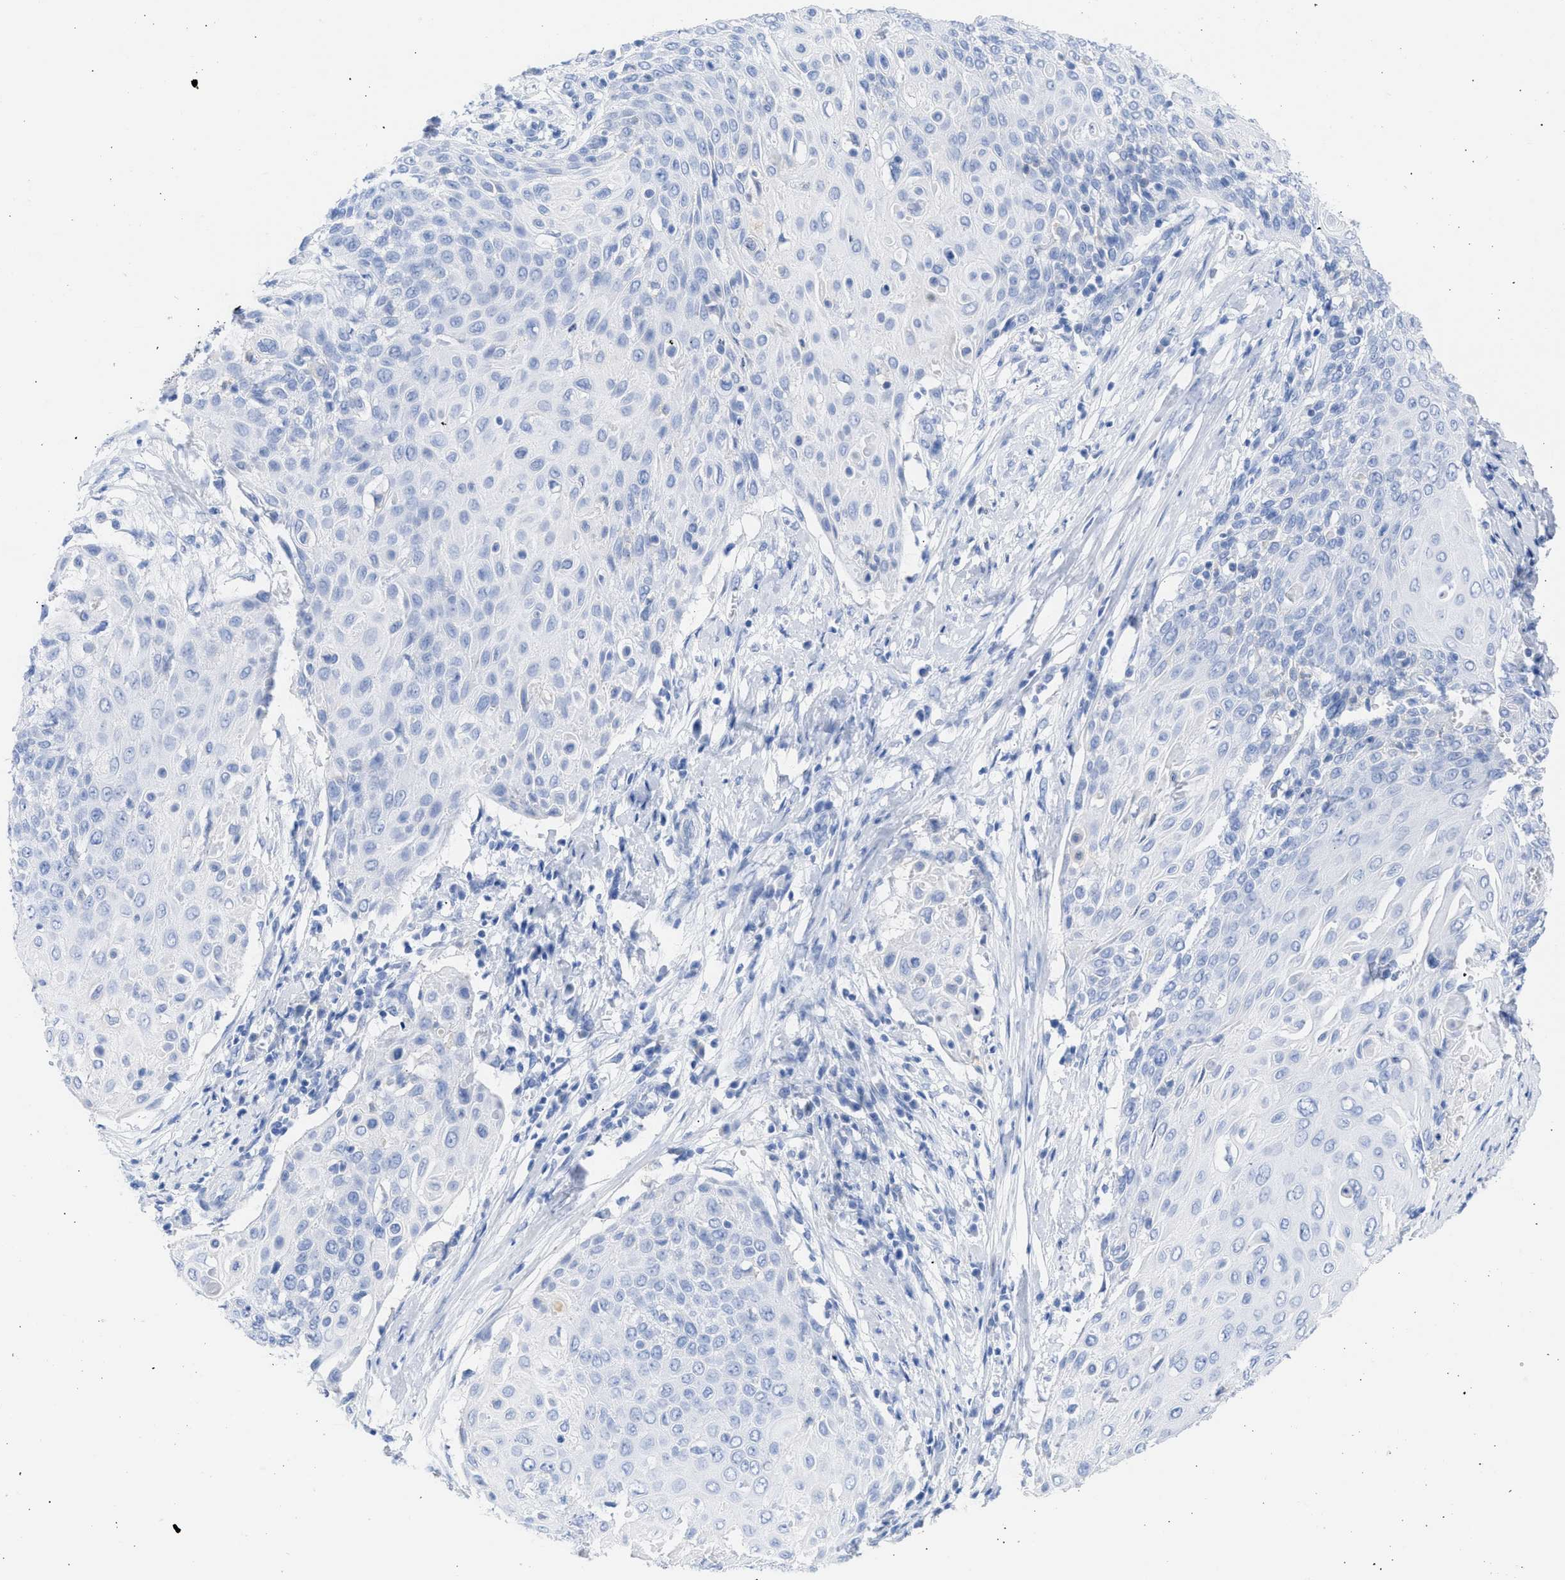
{"staining": {"intensity": "negative", "quantity": "none", "location": "none"}, "tissue": "cervical cancer", "cell_type": "Tumor cells", "image_type": "cancer", "snomed": [{"axis": "morphology", "description": "Squamous cell carcinoma, NOS"}, {"axis": "topography", "description": "Cervix"}], "caption": "Photomicrograph shows no significant protein staining in tumor cells of cervical cancer.", "gene": "RSPH1", "patient": {"sex": "female", "age": 39}}